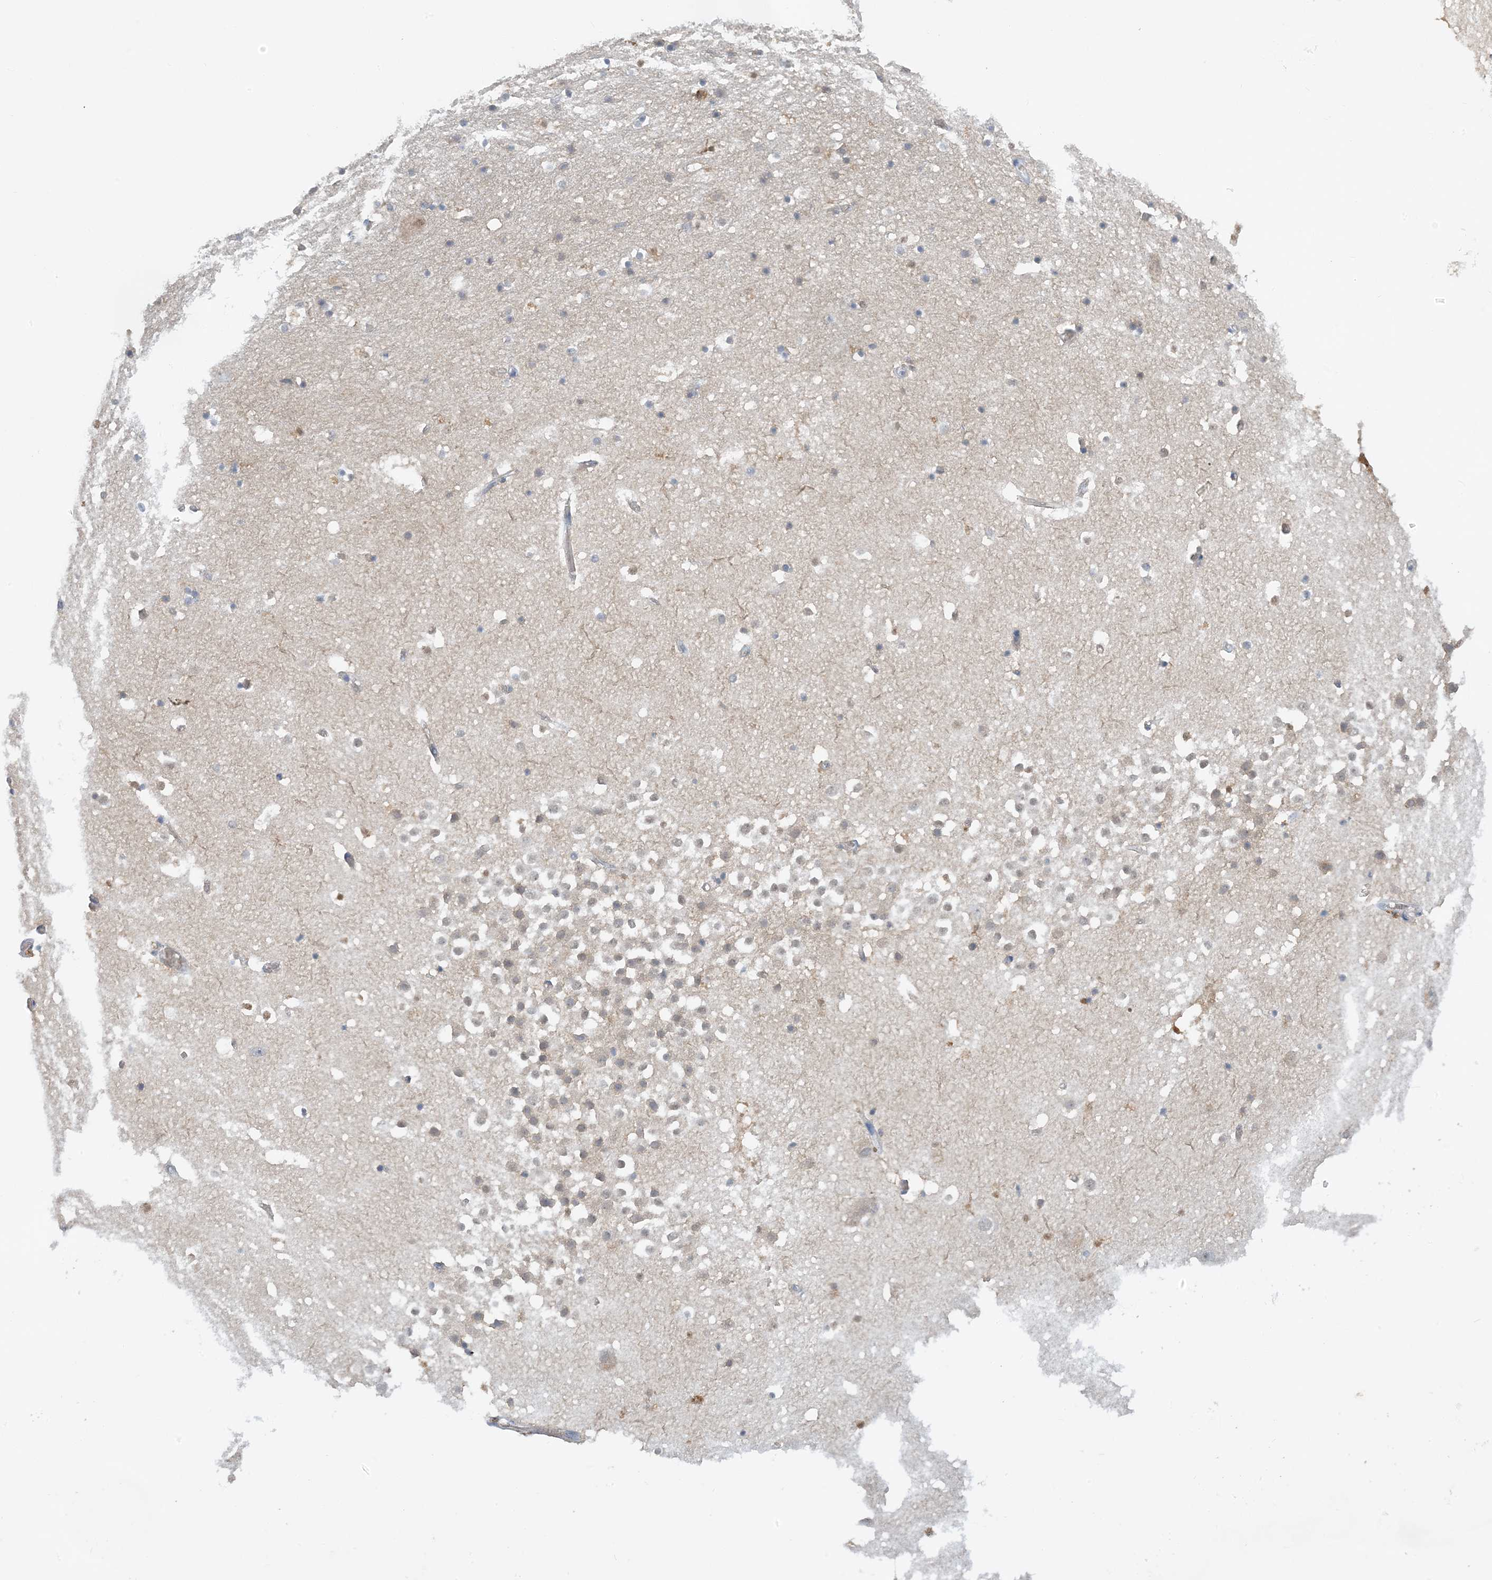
{"staining": {"intensity": "weak", "quantity": "<25%", "location": "cytoplasmic/membranous"}, "tissue": "hippocampus", "cell_type": "Glial cells", "image_type": "normal", "snomed": [{"axis": "morphology", "description": "Normal tissue, NOS"}, {"axis": "topography", "description": "Hippocampus"}], "caption": "High power microscopy histopathology image of an immunohistochemistry (IHC) micrograph of normal hippocampus, revealing no significant positivity in glial cells. (Brightfield microscopy of DAB (3,3'-diaminobenzidine) immunohistochemistry at high magnification).", "gene": "UBE2E1", "patient": {"sex": "female", "age": 52}}